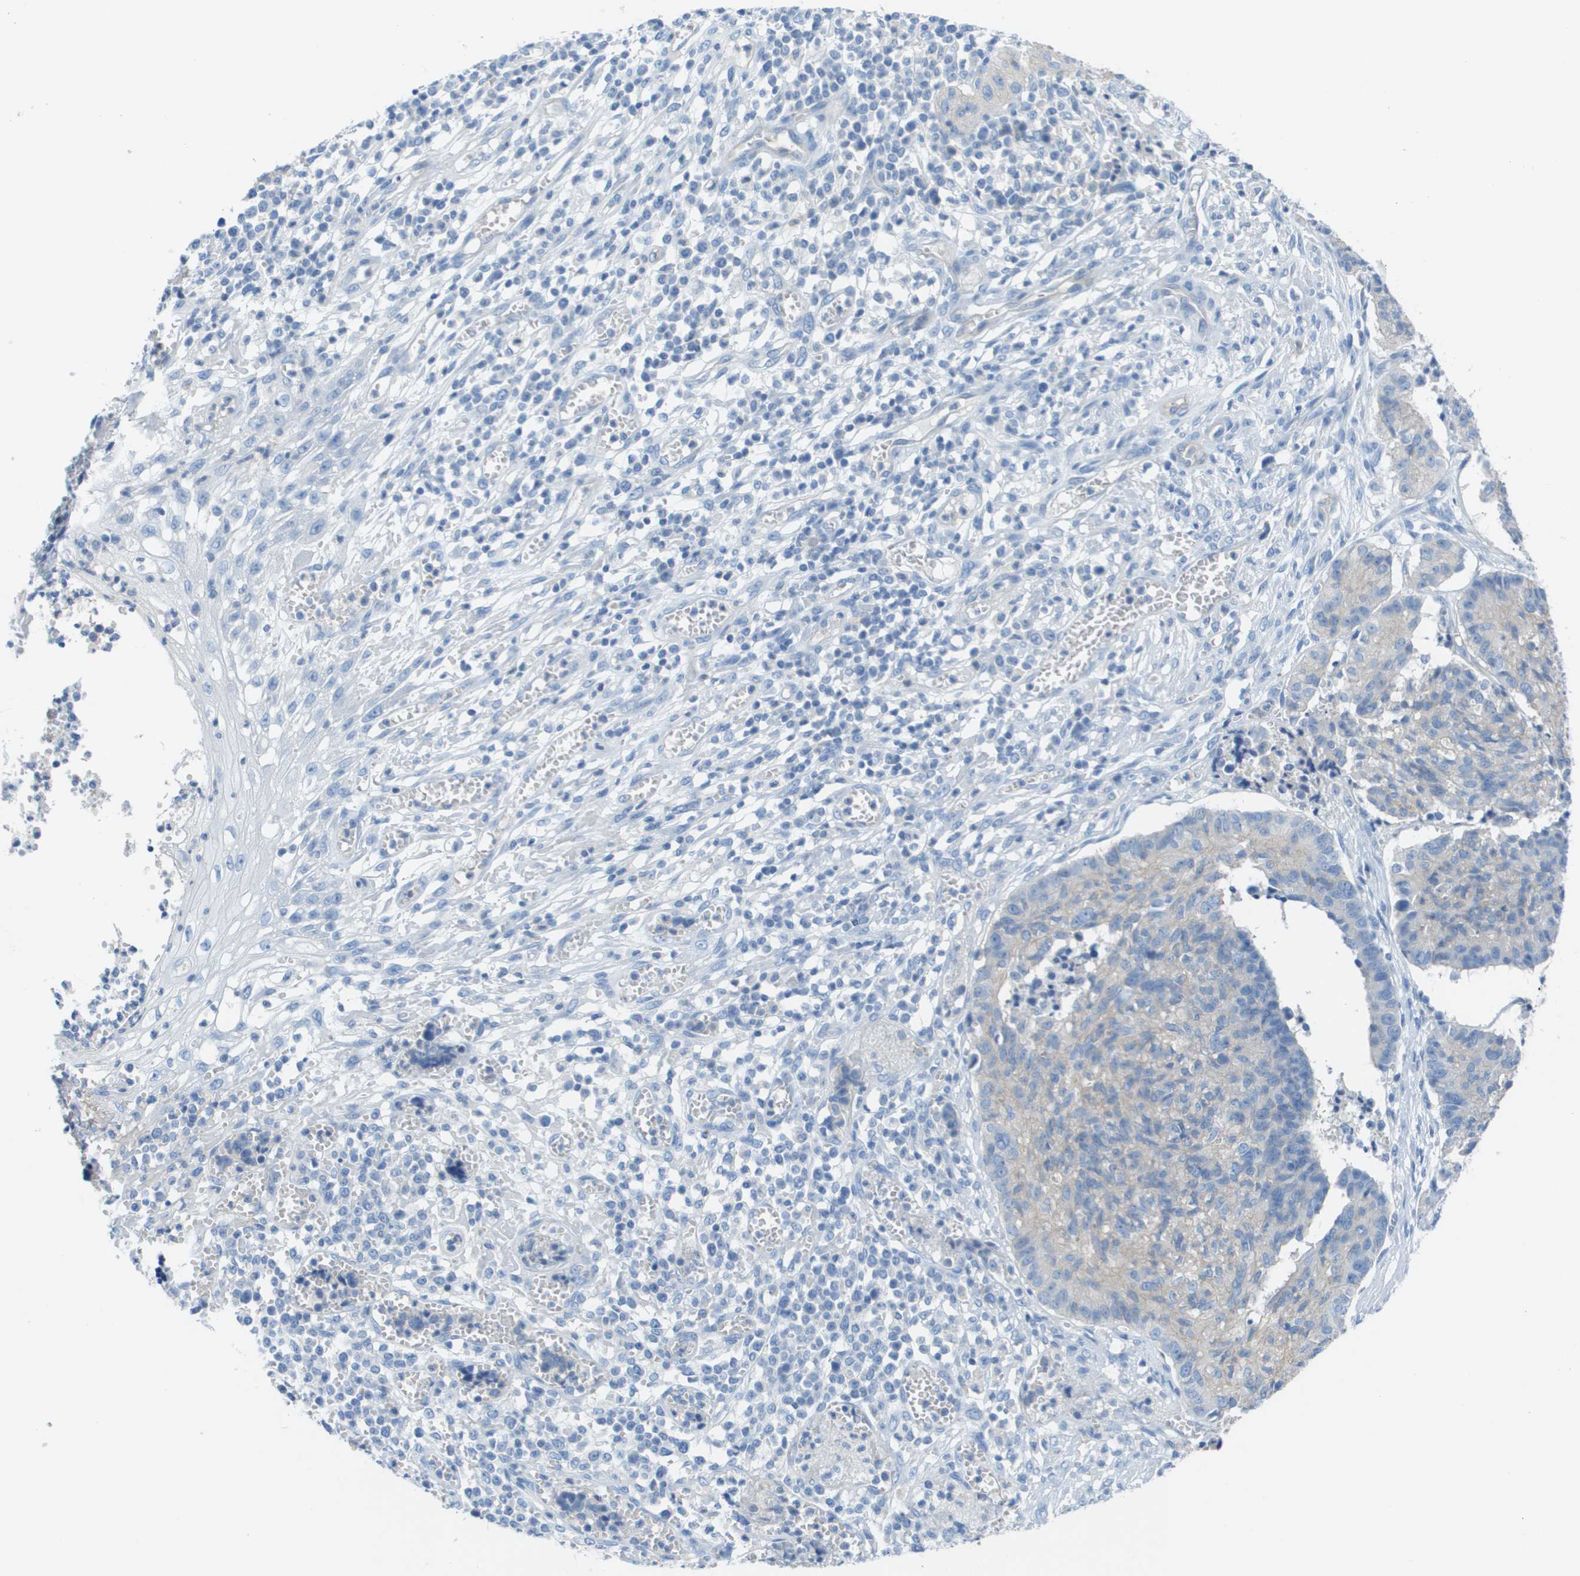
{"staining": {"intensity": "weak", "quantity": "<25%", "location": "cytoplasmic/membranous"}, "tissue": "cervical cancer", "cell_type": "Tumor cells", "image_type": "cancer", "snomed": [{"axis": "morphology", "description": "Squamous cell carcinoma, NOS"}, {"axis": "topography", "description": "Cervix"}], "caption": "Immunohistochemical staining of human cervical cancer exhibits no significant positivity in tumor cells.", "gene": "CD46", "patient": {"sex": "female", "age": 35}}